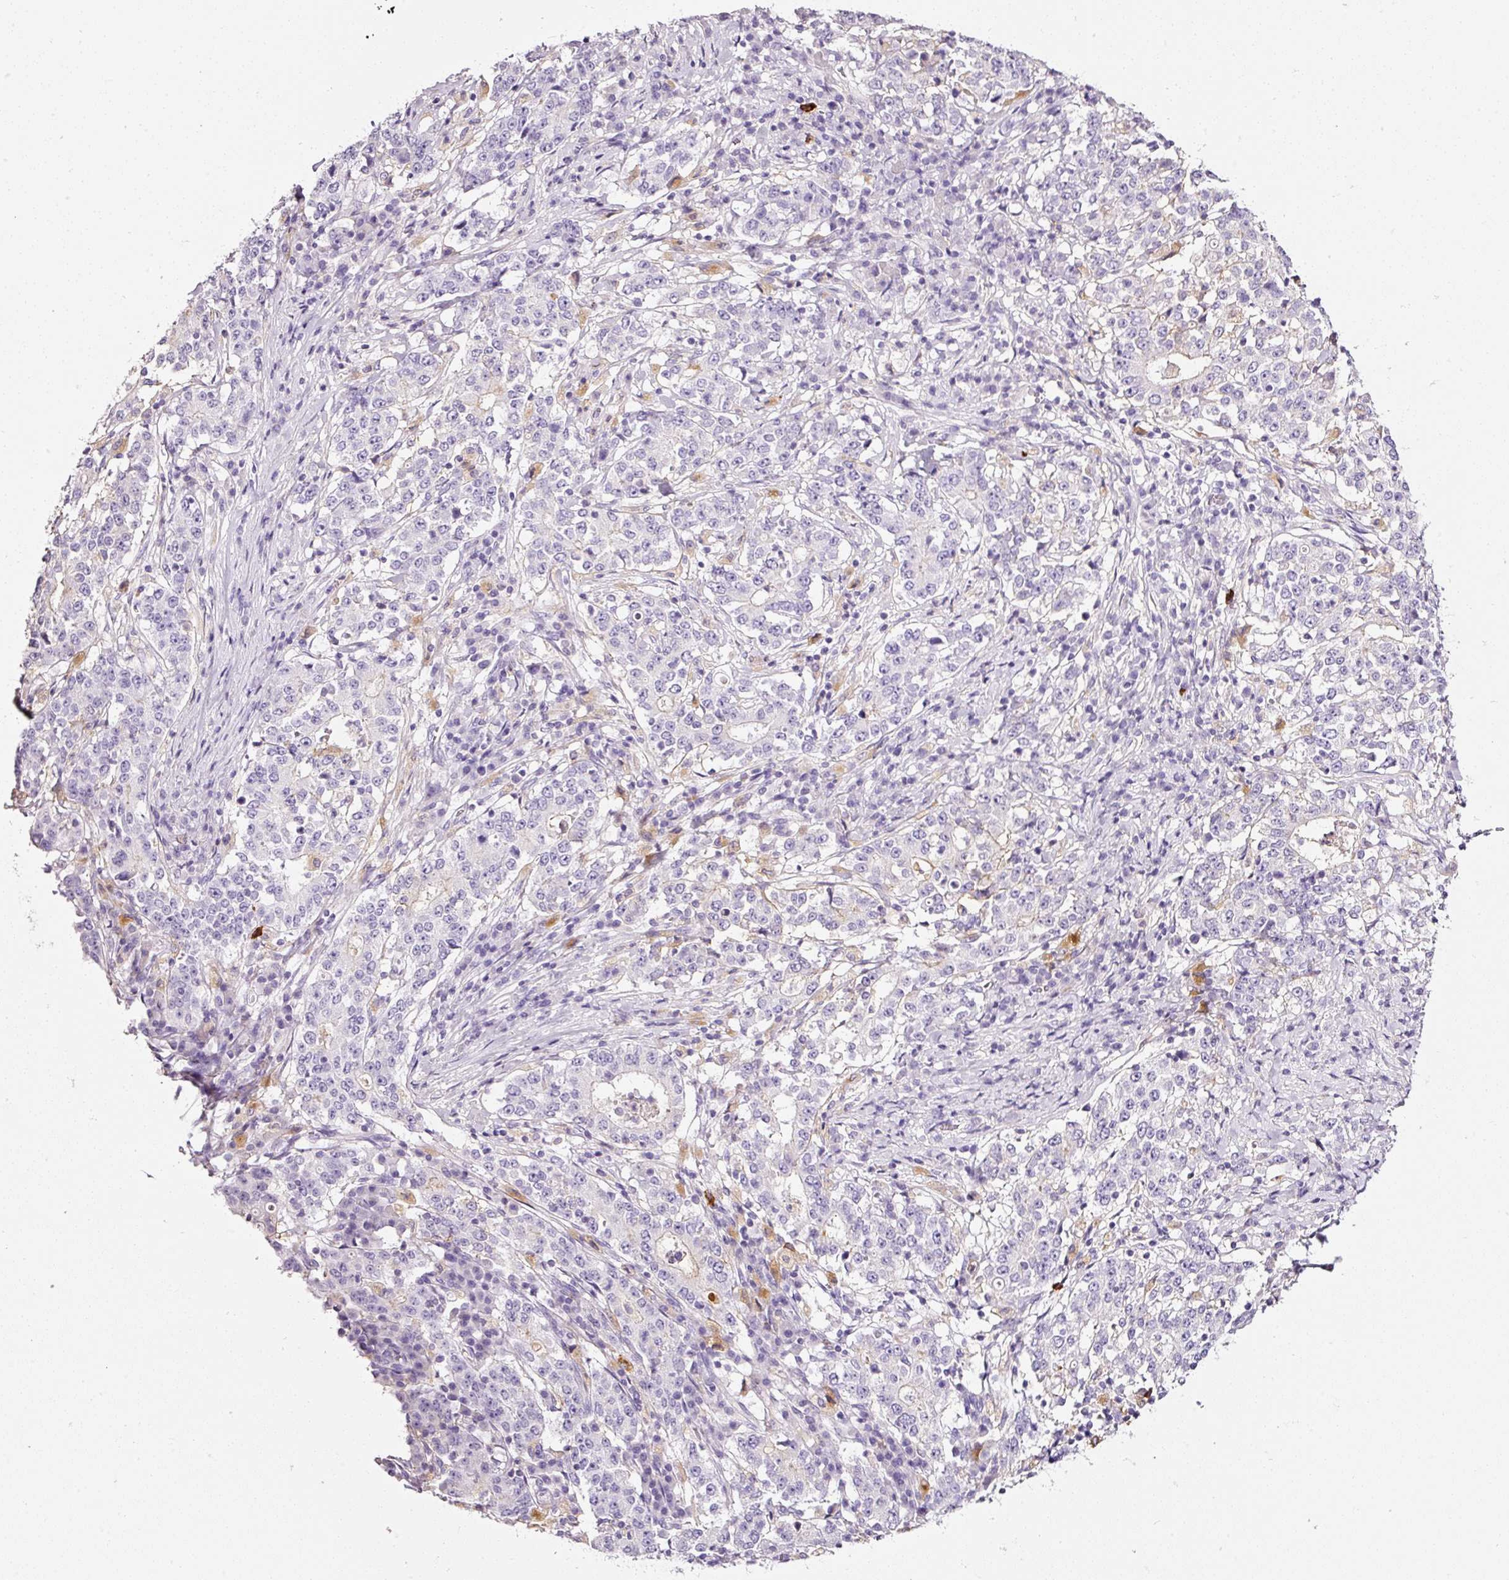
{"staining": {"intensity": "negative", "quantity": "none", "location": "none"}, "tissue": "stomach cancer", "cell_type": "Tumor cells", "image_type": "cancer", "snomed": [{"axis": "morphology", "description": "Adenocarcinoma, NOS"}, {"axis": "topography", "description": "Stomach"}], "caption": "IHC micrograph of neoplastic tissue: stomach adenocarcinoma stained with DAB exhibits no significant protein expression in tumor cells.", "gene": "CYB561A3", "patient": {"sex": "male", "age": 59}}